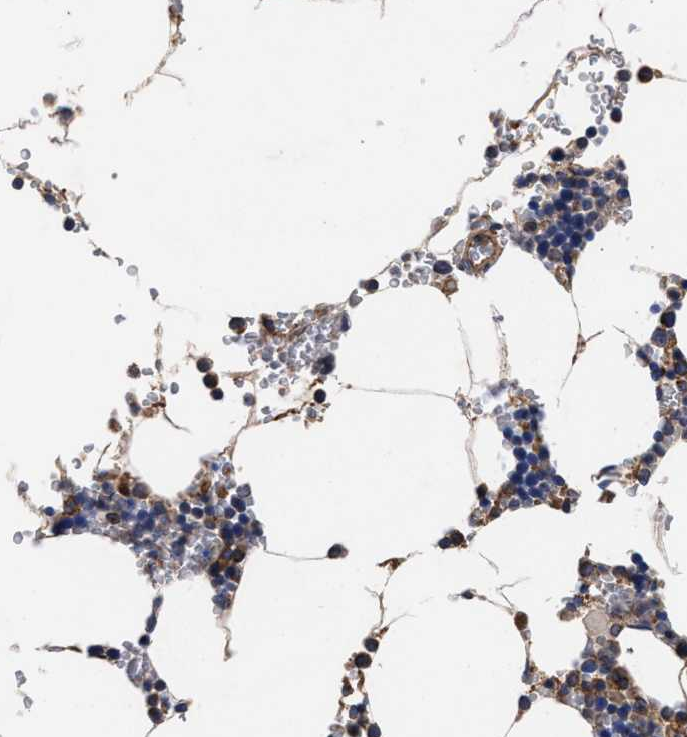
{"staining": {"intensity": "moderate", "quantity": "25%-75%", "location": "cytoplasmic/membranous"}, "tissue": "bone marrow", "cell_type": "Hematopoietic cells", "image_type": "normal", "snomed": [{"axis": "morphology", "description": "Normal tissue, NOS"}, {"axis": "topography", "description": "Bone marrow"}], "caption": "The histopathology image displays staining of unremarkable bone marrow, revealing moderate cytoplasmic/membranous protein expression (brown color) within hematopoietic cells. (DAB (3,3'-diaminobenzidine) = brown stain, brightfield microscopy at high magnification).", "gene": "CFAP95", "patient": {"sex": "male", "age": 70}}